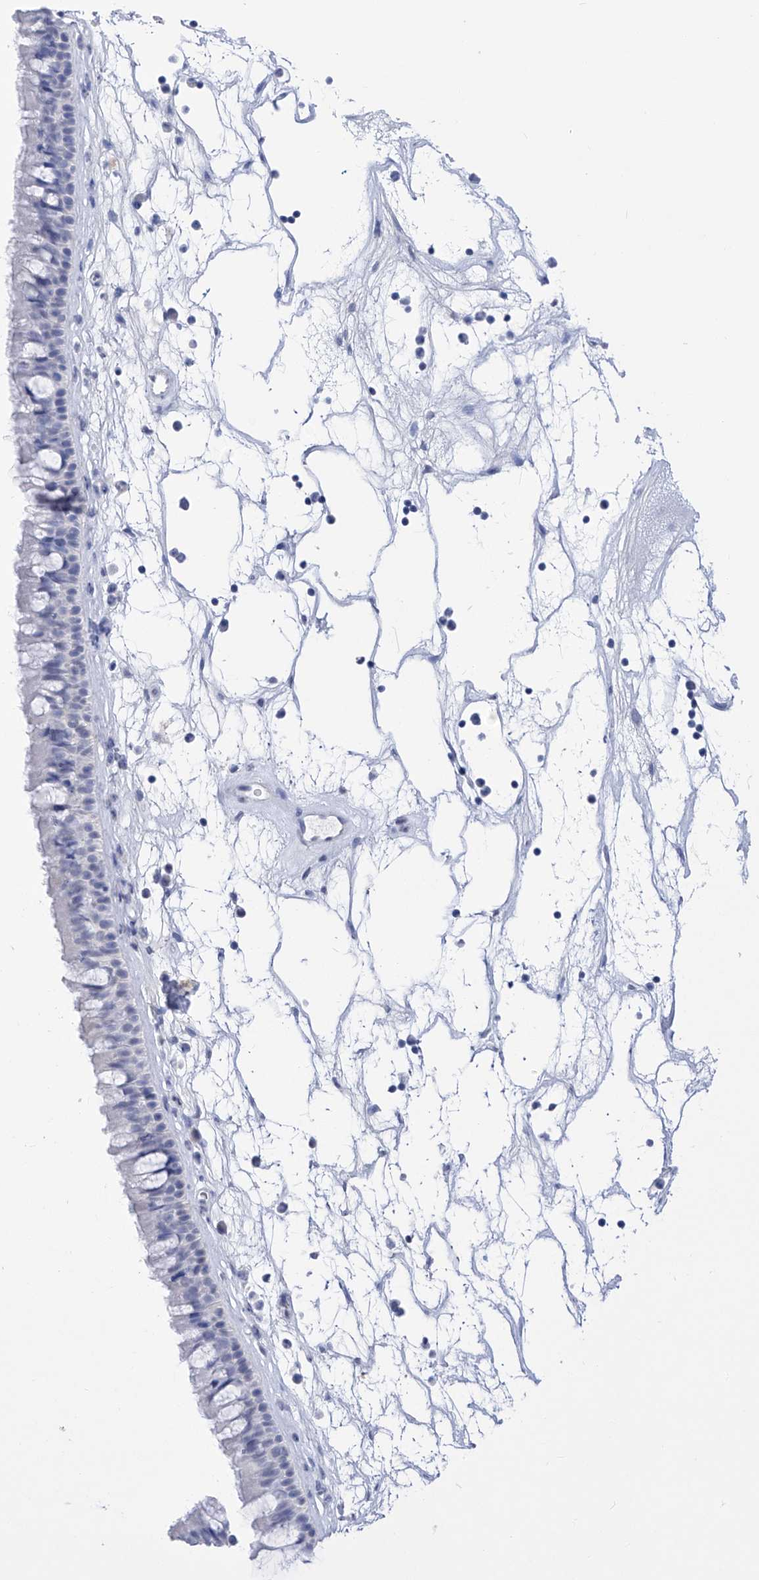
{"staining": {"intensity": "negative", "quantity": "none", "location": "none"}, "tissue": "nasopharynx", "cell_type": "Respiratory epithelial cells", "image_type": "normal", "snomed": [{"axis": "morphology", "description": "Normal tissue, NOS"}, {"axis": "topography", "description": "Nasopharynx"}], "caption": "The immunohistochemistry micrograph has no significant expression in respiratory epithelial cells of nasopharynx. (DAB immunohistochemistry visualized using brightfield microscopy, high magnification).", "gene": "FLG", "patient": {"sex": "male", "age": 64}}